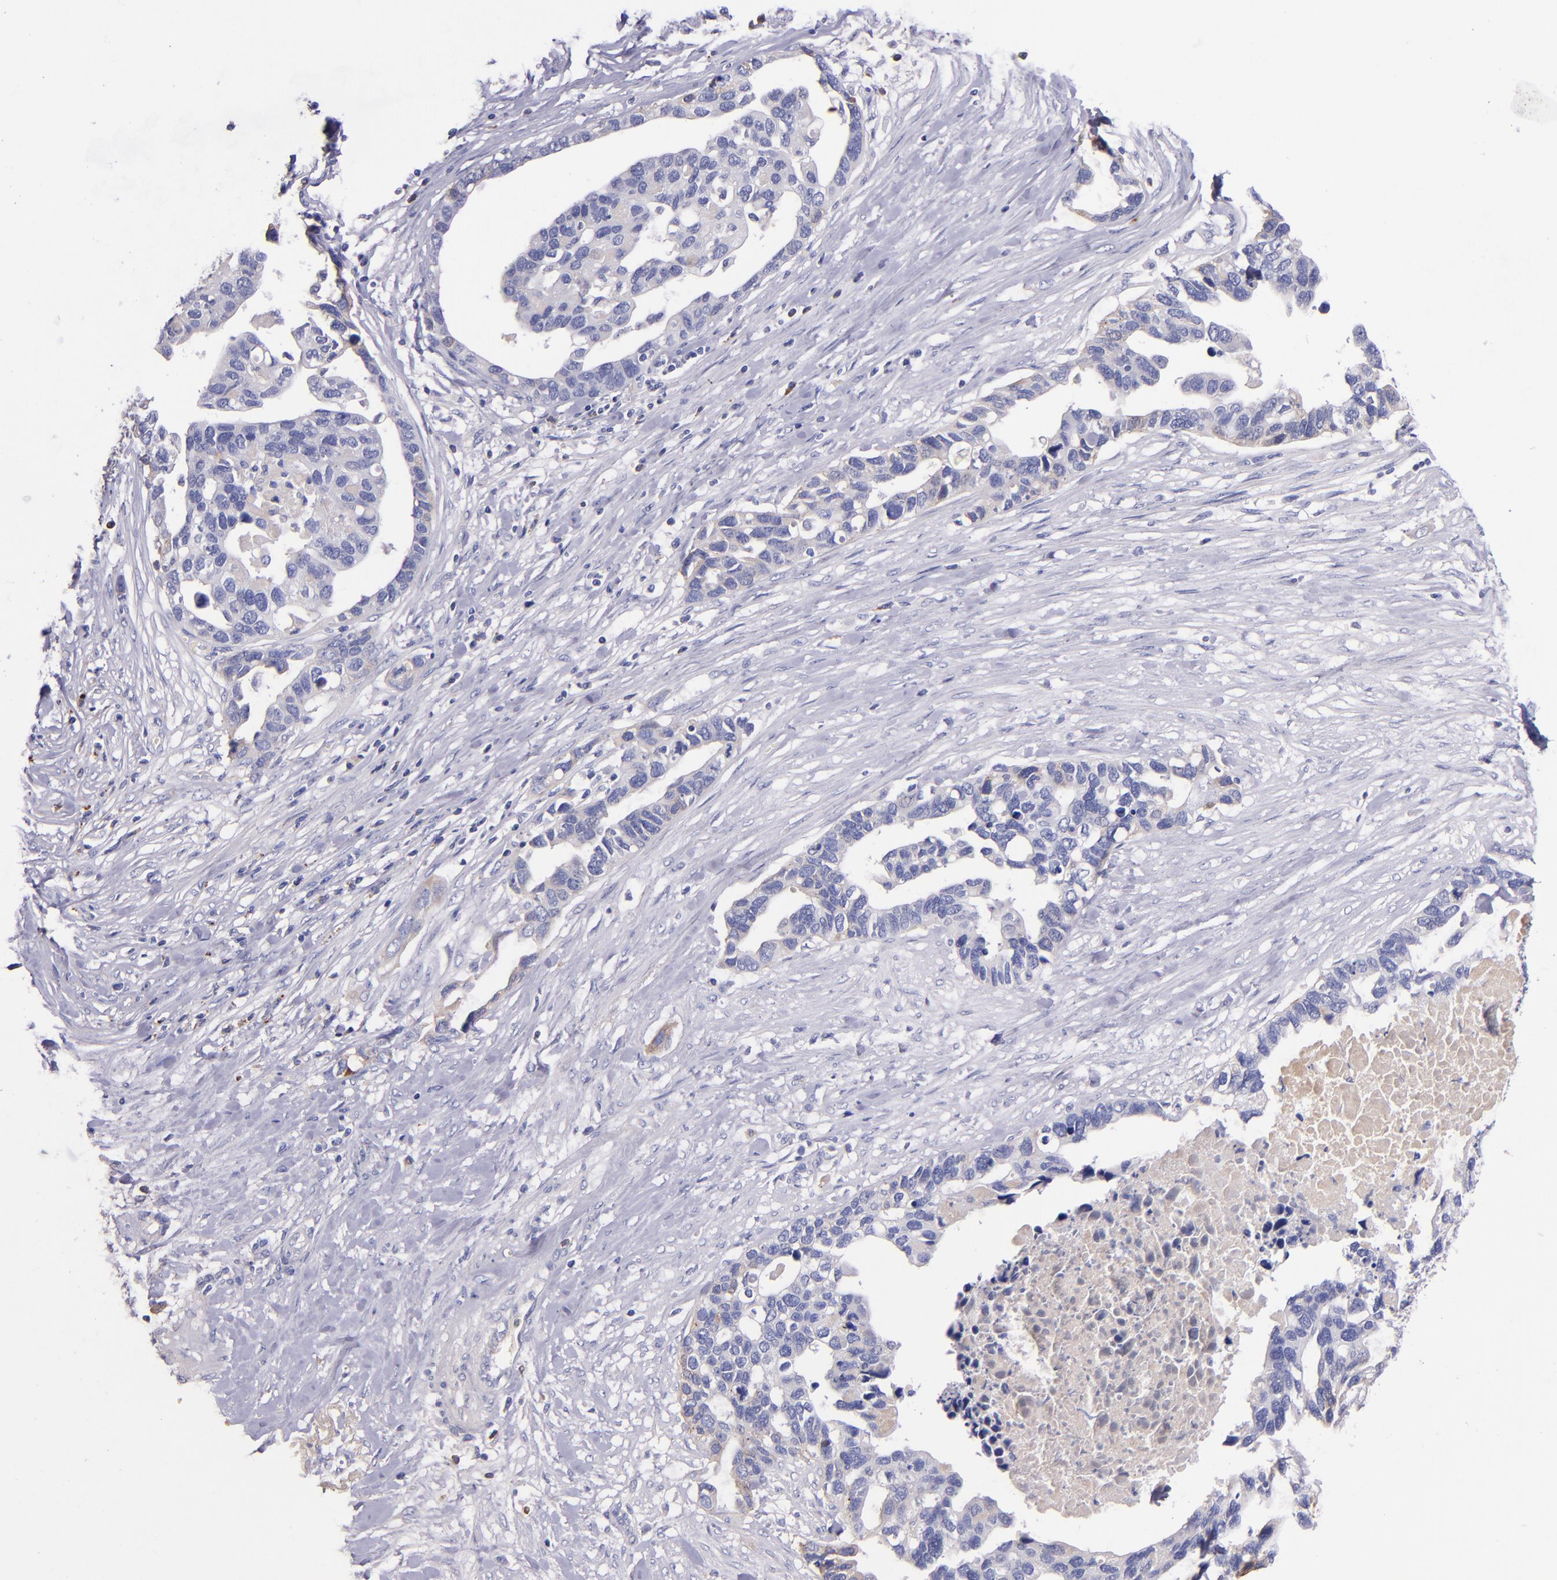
{"staining": {"intensity": "weak", "quantity": "<25%", "location": "cytoplasmic/membranous"}, "tissue": "ovarian cancer", "cell_type": "Tumor cells", "image_type": "cancer", "snomed": [{"axis": "morphology", "description": "Cystadenocarcinoma, serous, NOS"}, {"axis": "topography", "description": "Ovary"}], "caption": "Tumor cells are negative for protein expression in human ovarian cancer (serous cystadenocarcinoma).", "gene": "KNG1", "patient": {"sex": "female", "age": 54}}